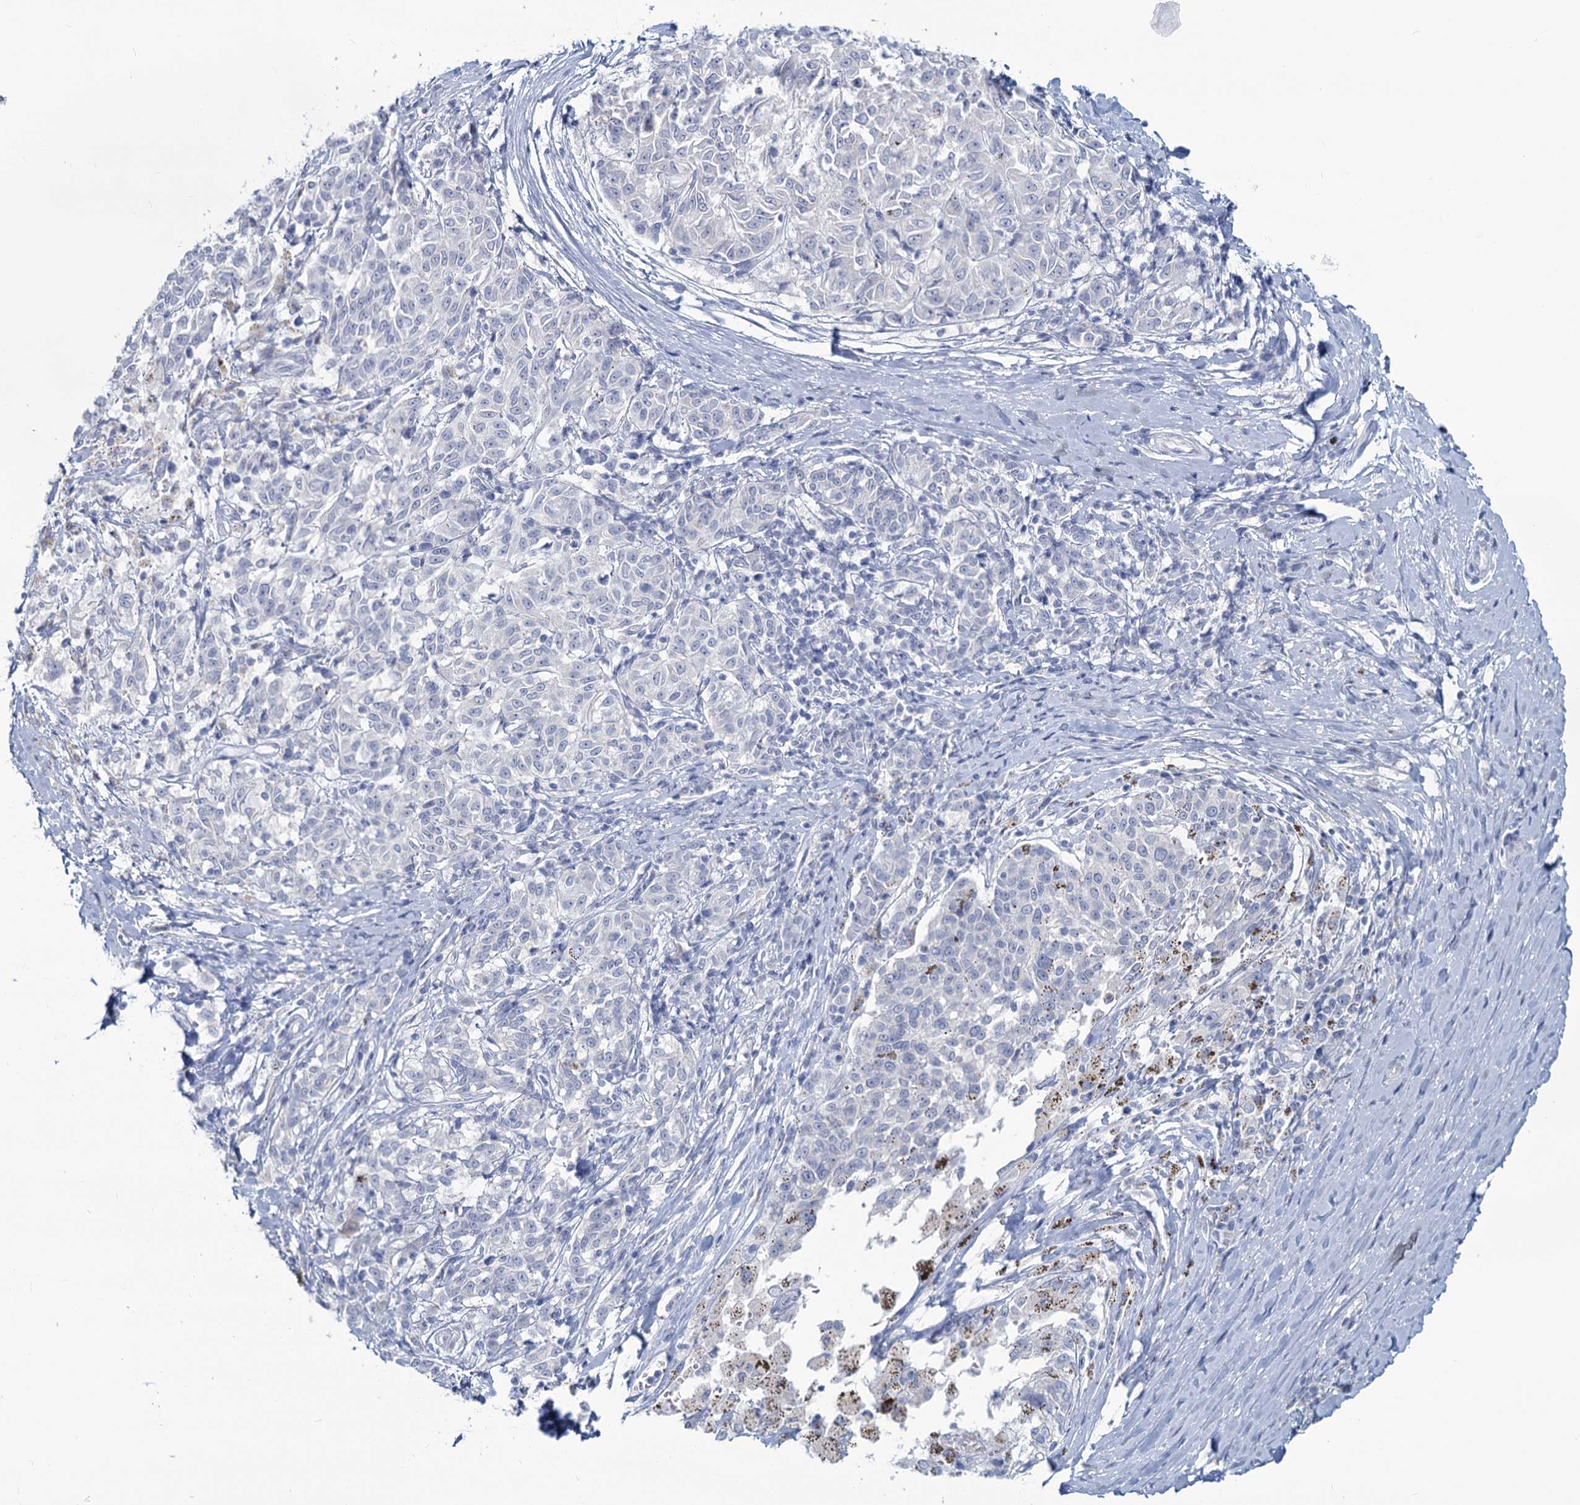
{"staining": {"intensity": "negative", "quantity": "none", "location": "none"}, "tissue": "melanoma", "cell_type": "Tumor cells", "image_type": "cancer", "snomed": [{"axis": "morphology", "description": "Malignant melanoma, NOS"}, {"axis": "topography", "description": "Skin"}], "caption": "This is an immunohistochemistry (IHC) micrograph of melanoma. There is no positivity in tumor cells.", "gene": "CHGA", "patient": {"sex": "female", "age": 72}}